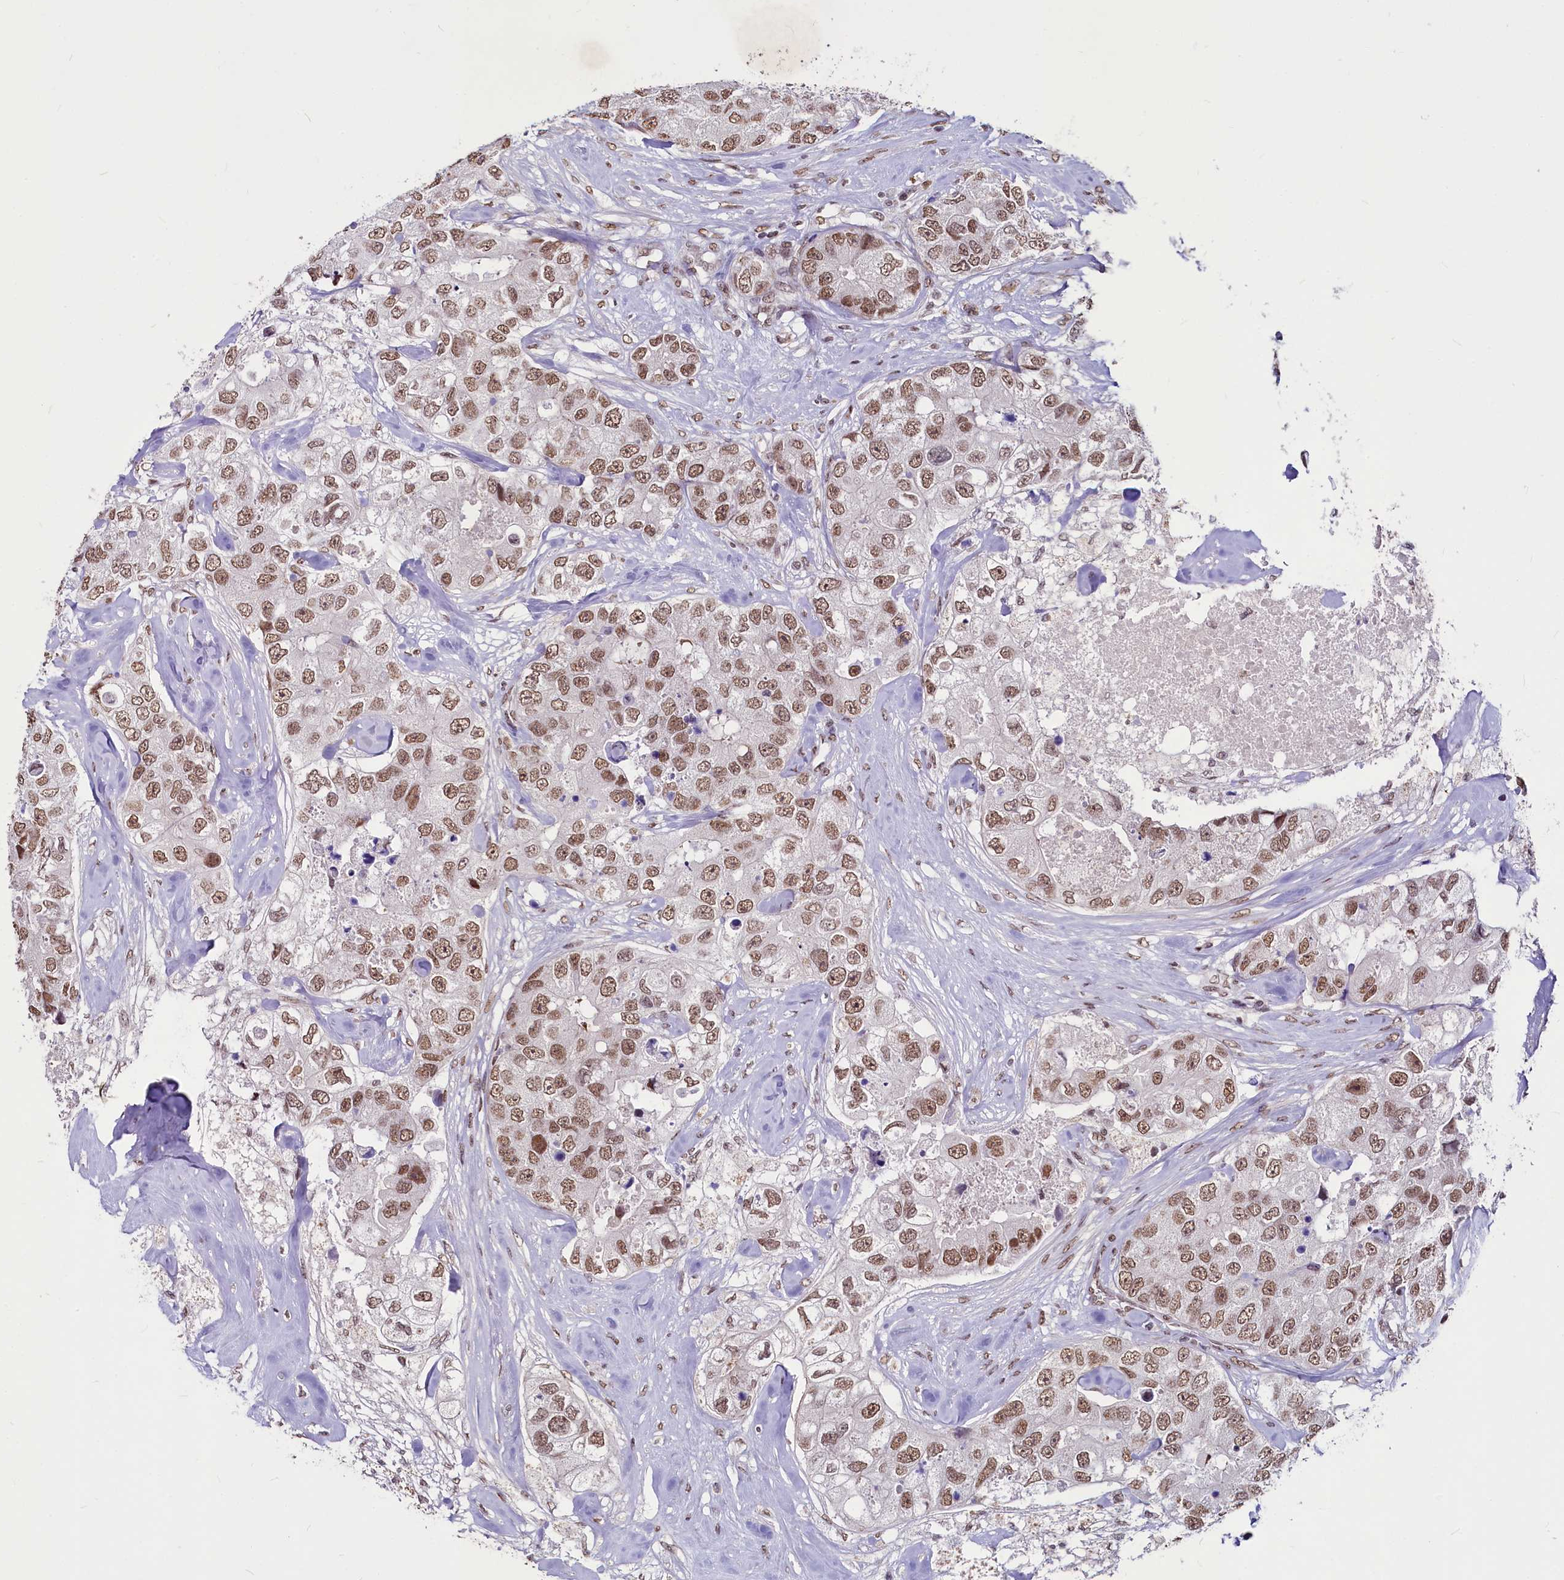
{"staining": {"intensity": "moderate", "quantity": ">75%", "location": "nuclear"}, "tissue": "breast cancer", "cell_type": "Tumor cells", "image_type": "cancer", "snomed": [{"axis": "morphology", "description": "Duct carcinoma"}, {"axis": "topography", "description": "Breast"}], "caption": "Breast infiltrating ductal carcinoma tissue demonstrates moderate nuclear expression in approximately >75% of tumor cells (IHC, brightfield microscopy, high magnification).", "gene": "PARPBP", "patient": {"sex": "female", "age": 62}}